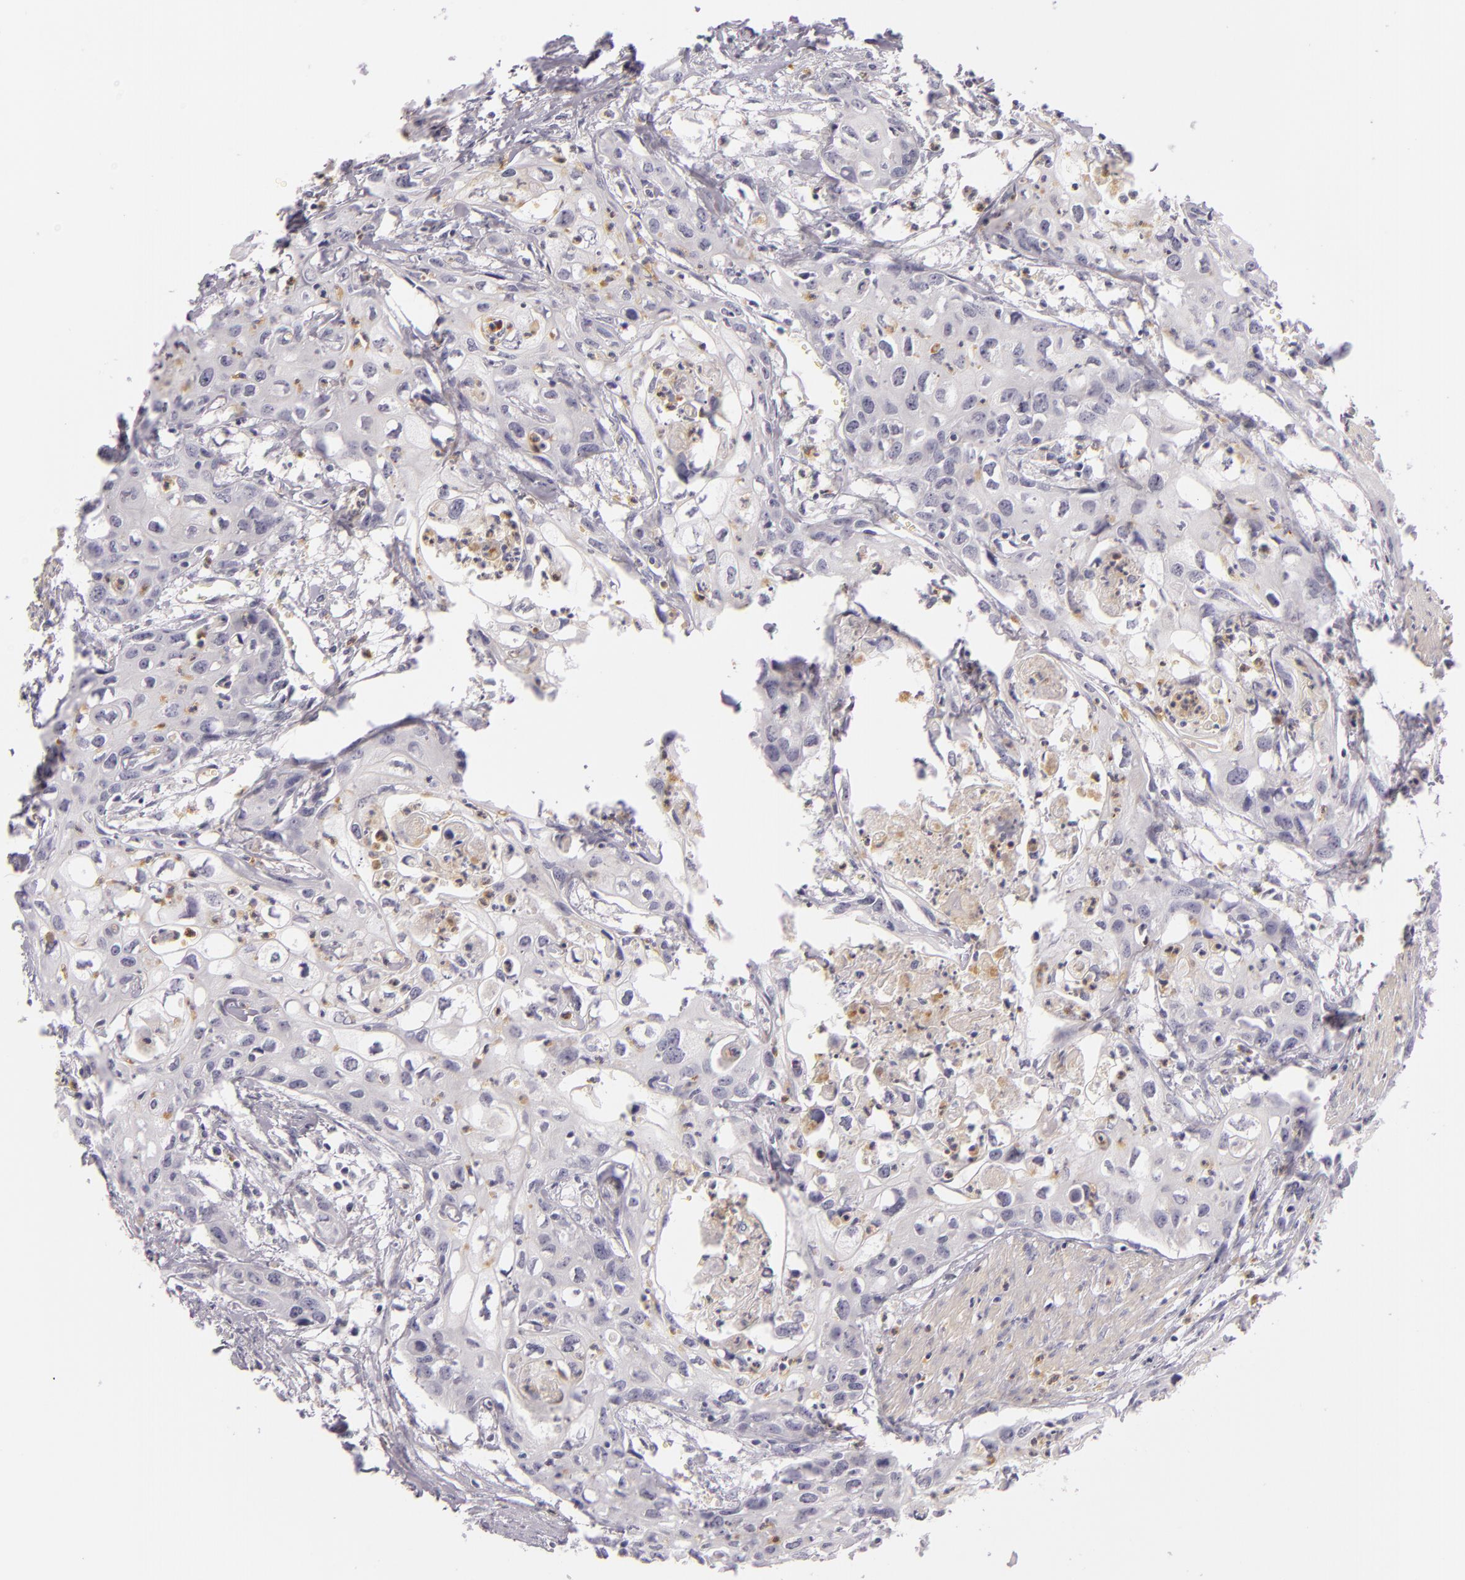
{"staining": {"intensity": "negative", "quantity": "none", "location": "none"}, "tissue": "urothelial cancer", "cell_type": "Tumor cells", "image_type": "cancer", "snomed": [{"axis": "morphology", "description": "Urothelial carcinoma, High grade"}, {"axis": "topography", "description": "Urinary bladder"}], "caption": "This is an immunohistochemistry (IHC) photomicrograph of urothelial cancer. There is no positivity in tumor cells.", "gene": "FAM181A", "patient": {"sex": "male", "age": 54}}